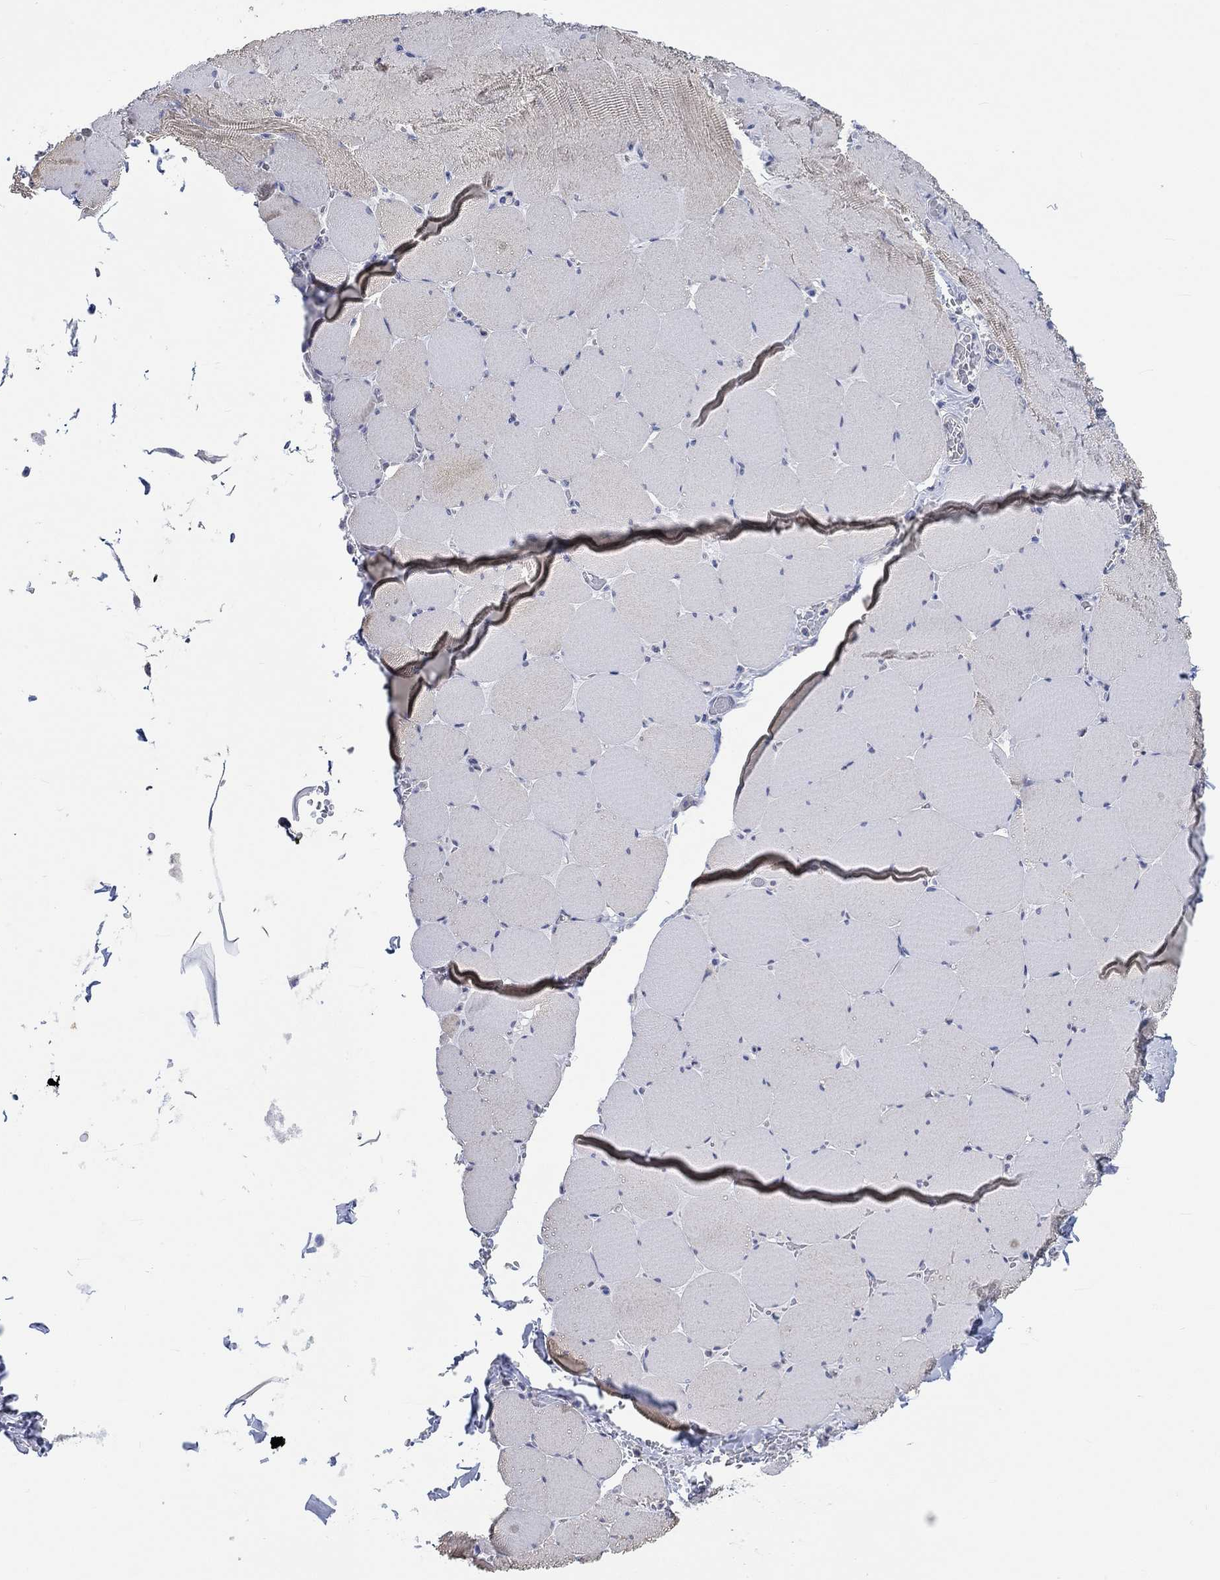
{"staining": {"intensity": "weak", "quantity": "<25%", "location": "cytoplasmic/membranous"}, "tissue": "skeletal muscle", "cell_type": "Myocytes", "image_type": "normal", "snomed": [{"axis": "morphology", "description": "Normal tissue, NOS"}, {"axis": "morphology", "description": "Malignant melanoma, Metastatic site"}, {"axis": "topography", "description": "Skeletal muscle"}], "caption": "The micrograph demonstrates no staining of myocytes in unremarkable skeletal muscle.", "gene": "AGRP", "patient": {"sex": "male", "age": 50}}